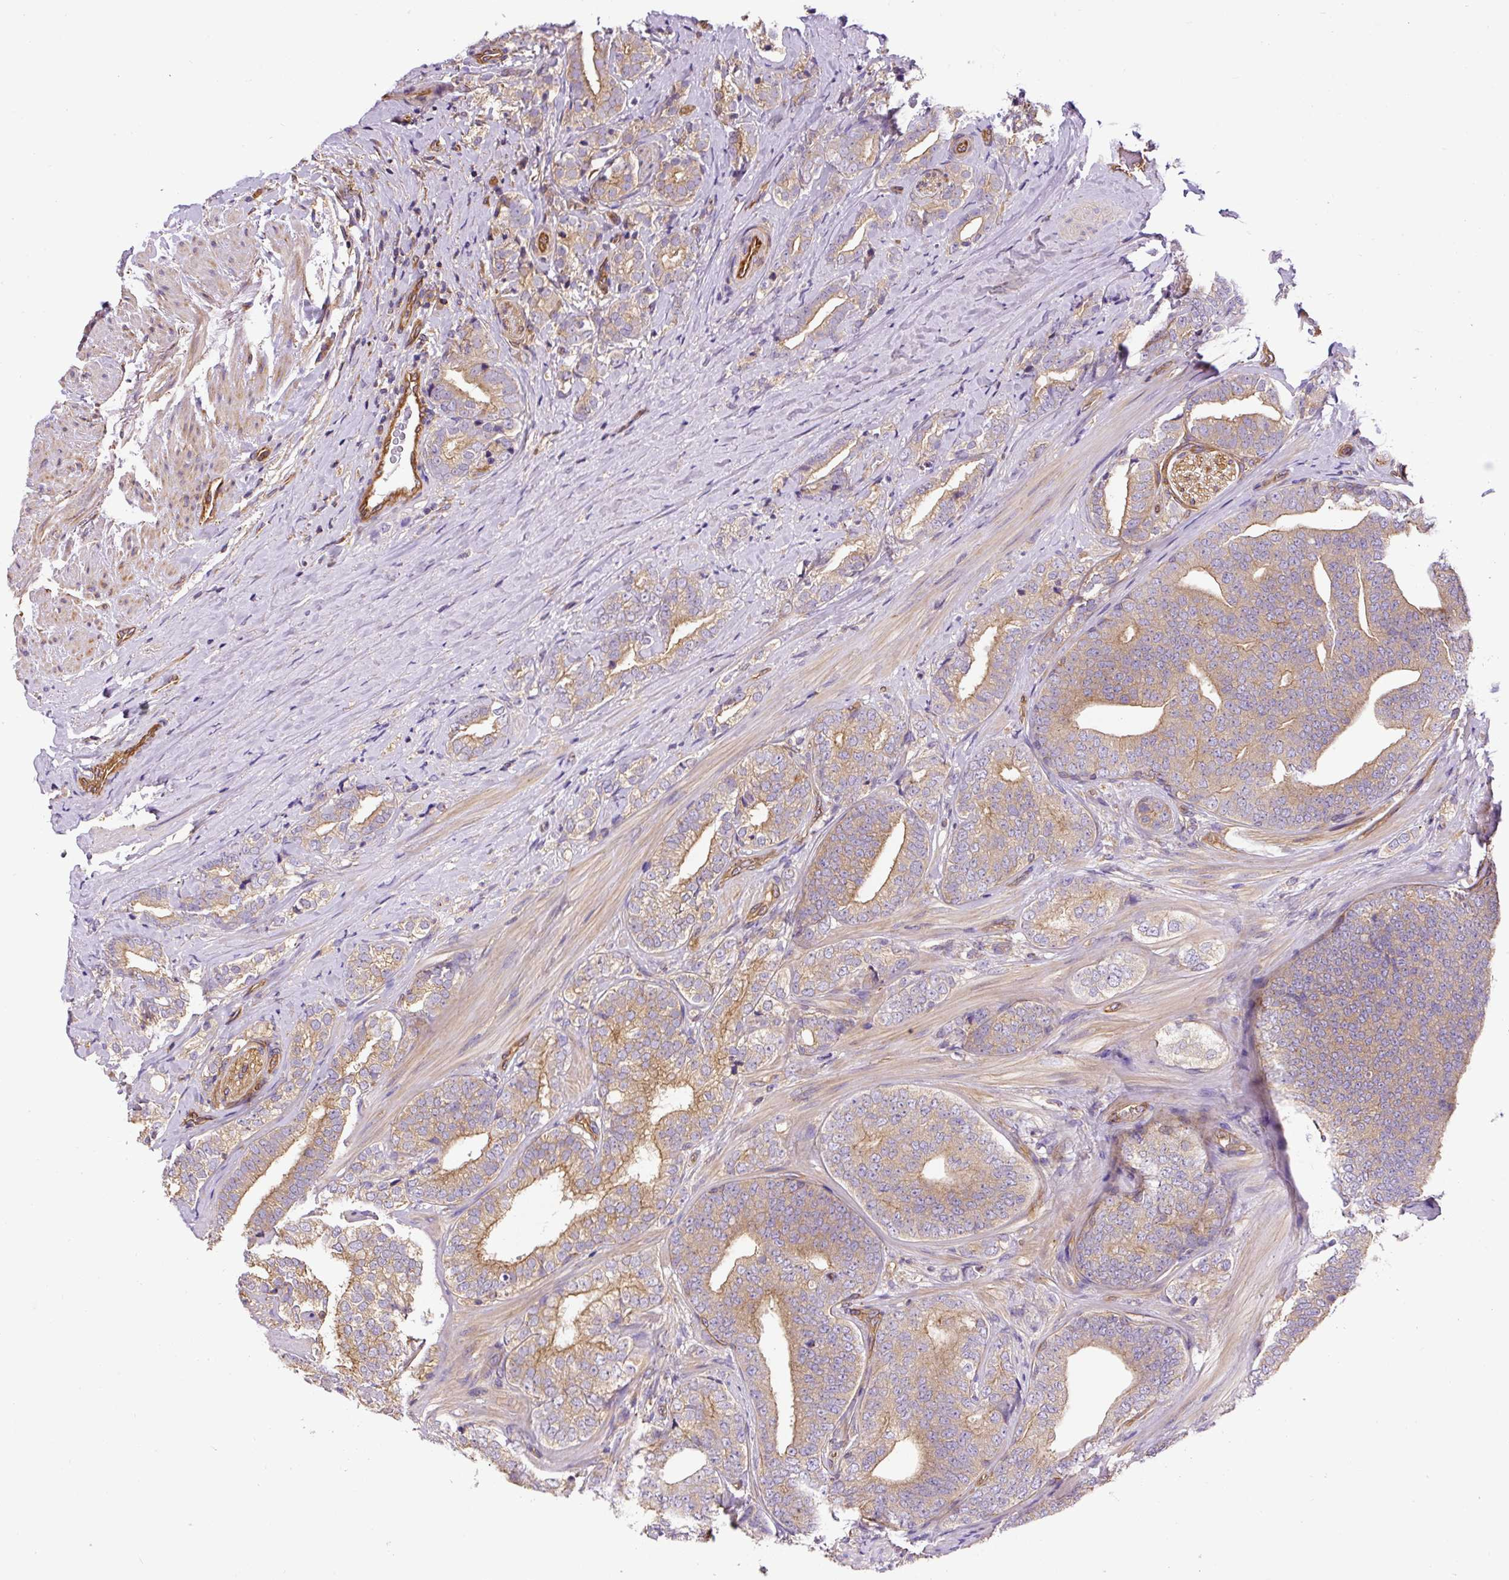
{"staining": {"intensity": "moderate", "quantity": "25%-75%", "location": "cytoplasmic/membranous"}, "tissue": "prostate cancer", "cell_type": "Tumor cells", "image_type": "cancer", "snomed": [{"axis": "morphology", "description": "Adenocarcinoma, High grade"}, {"axis": "topography", "description": "Prostate"}], "caption": "A high-resolution photomicrograph shows IHC staining of prostate high-grade adenocarcinoma, which shows moderate cytoplasmic/membranous expression in approximately 25%-75% of tumor cells.", "gene": "DCTN1", "patient": {"sex": "male", "age": 72}}